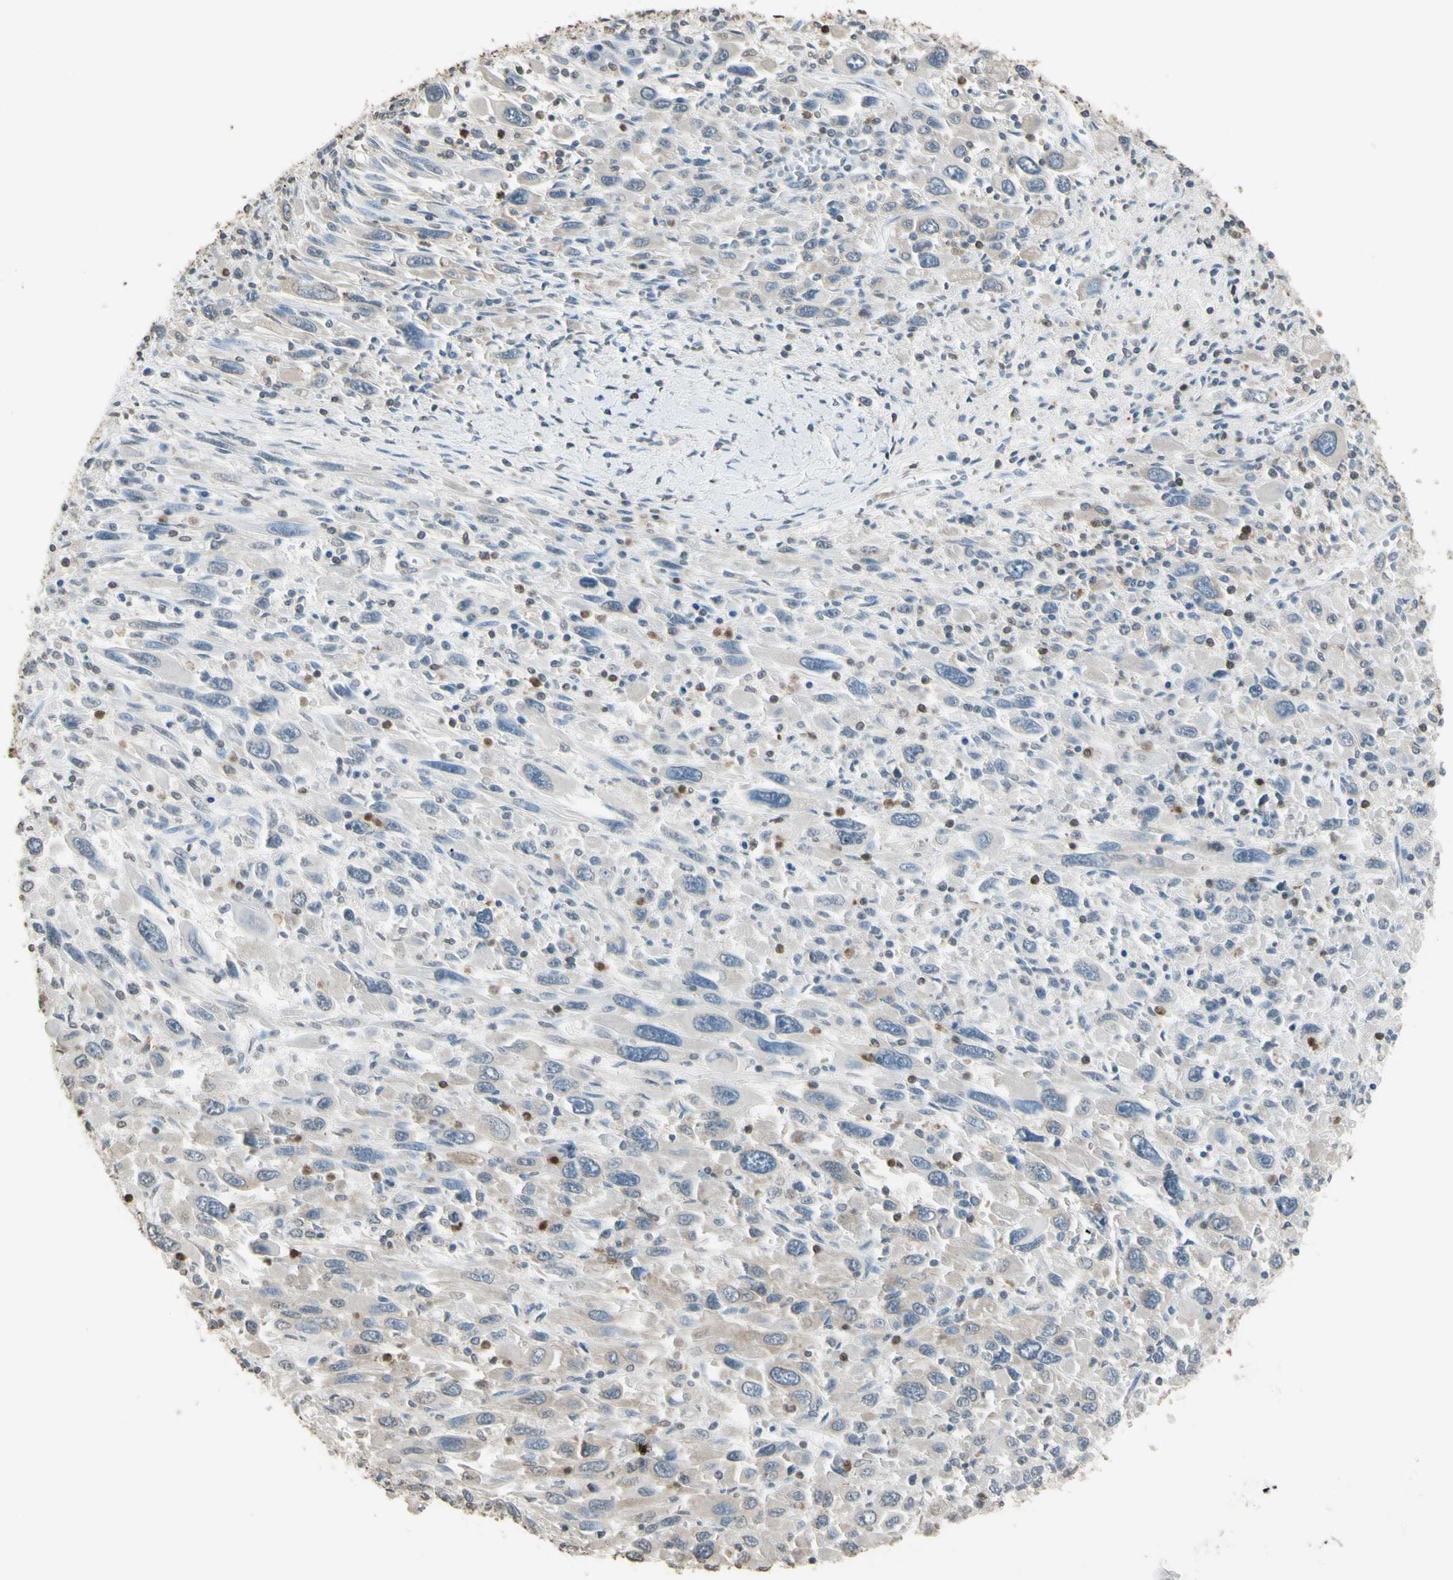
{"staining": {"intensity": "negative", "quantity": "none", "location": "none"}, "tissue": "melanoma", "cell_type": "Tumor cells", "image_type": "cancer", "snomed": [{"axis": "morphology", "description": "Malignant melanoma, Metastatic site"}, {"axis": "topography", "description": "Skin"}], "caption": "Immunohistochemistry image of neoplastic tissue: melanoma stained with DAB shows no significant protein expression in tumor cells.", "gene": "PSTPIP1", "patient": {"sex": "female", "age": 56}}